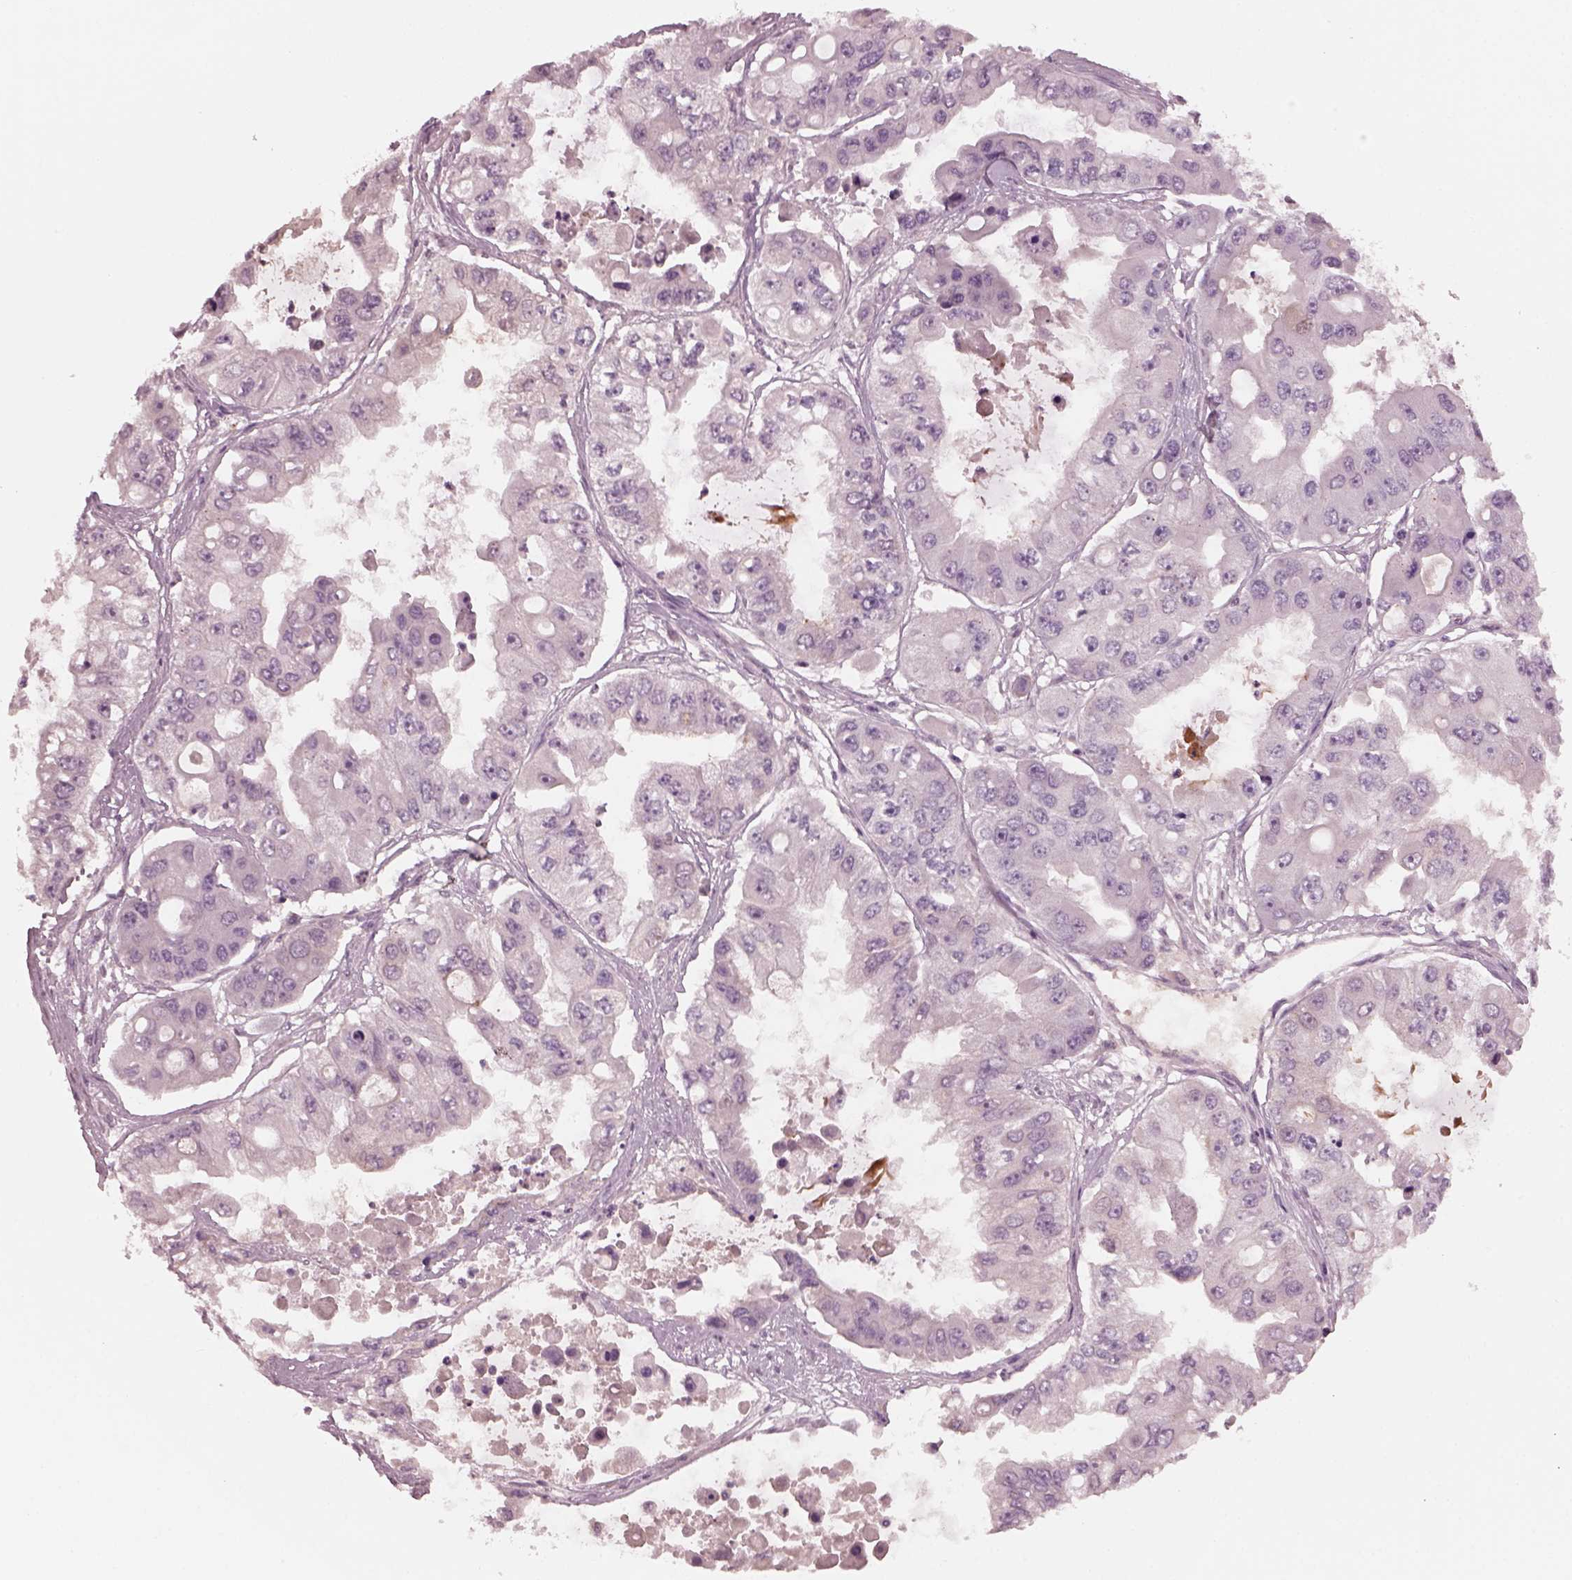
{"staining": {"intensity": "negative", "quantity": "none", "location": "none"}, "tissue": "ovarian cancer", "cell_type": "Tumor cells", "image_type": "cancer", "snomed": [{"axis": "morphology", "description": "Cystadenocarcinoma, serous, NOS"}, {"axis": "topography", "description": "Ovary"}], "caption": "Image shows no significant protein positivity in tumor cells of ovarian serous cystadenocarcinoma. (DAB (3,3'-diaminobenzidine) IHC visualized using brightfield microscopy, high magnification).", "gene": "PORCN", "patient": {"sex": "female", "age": 56}}